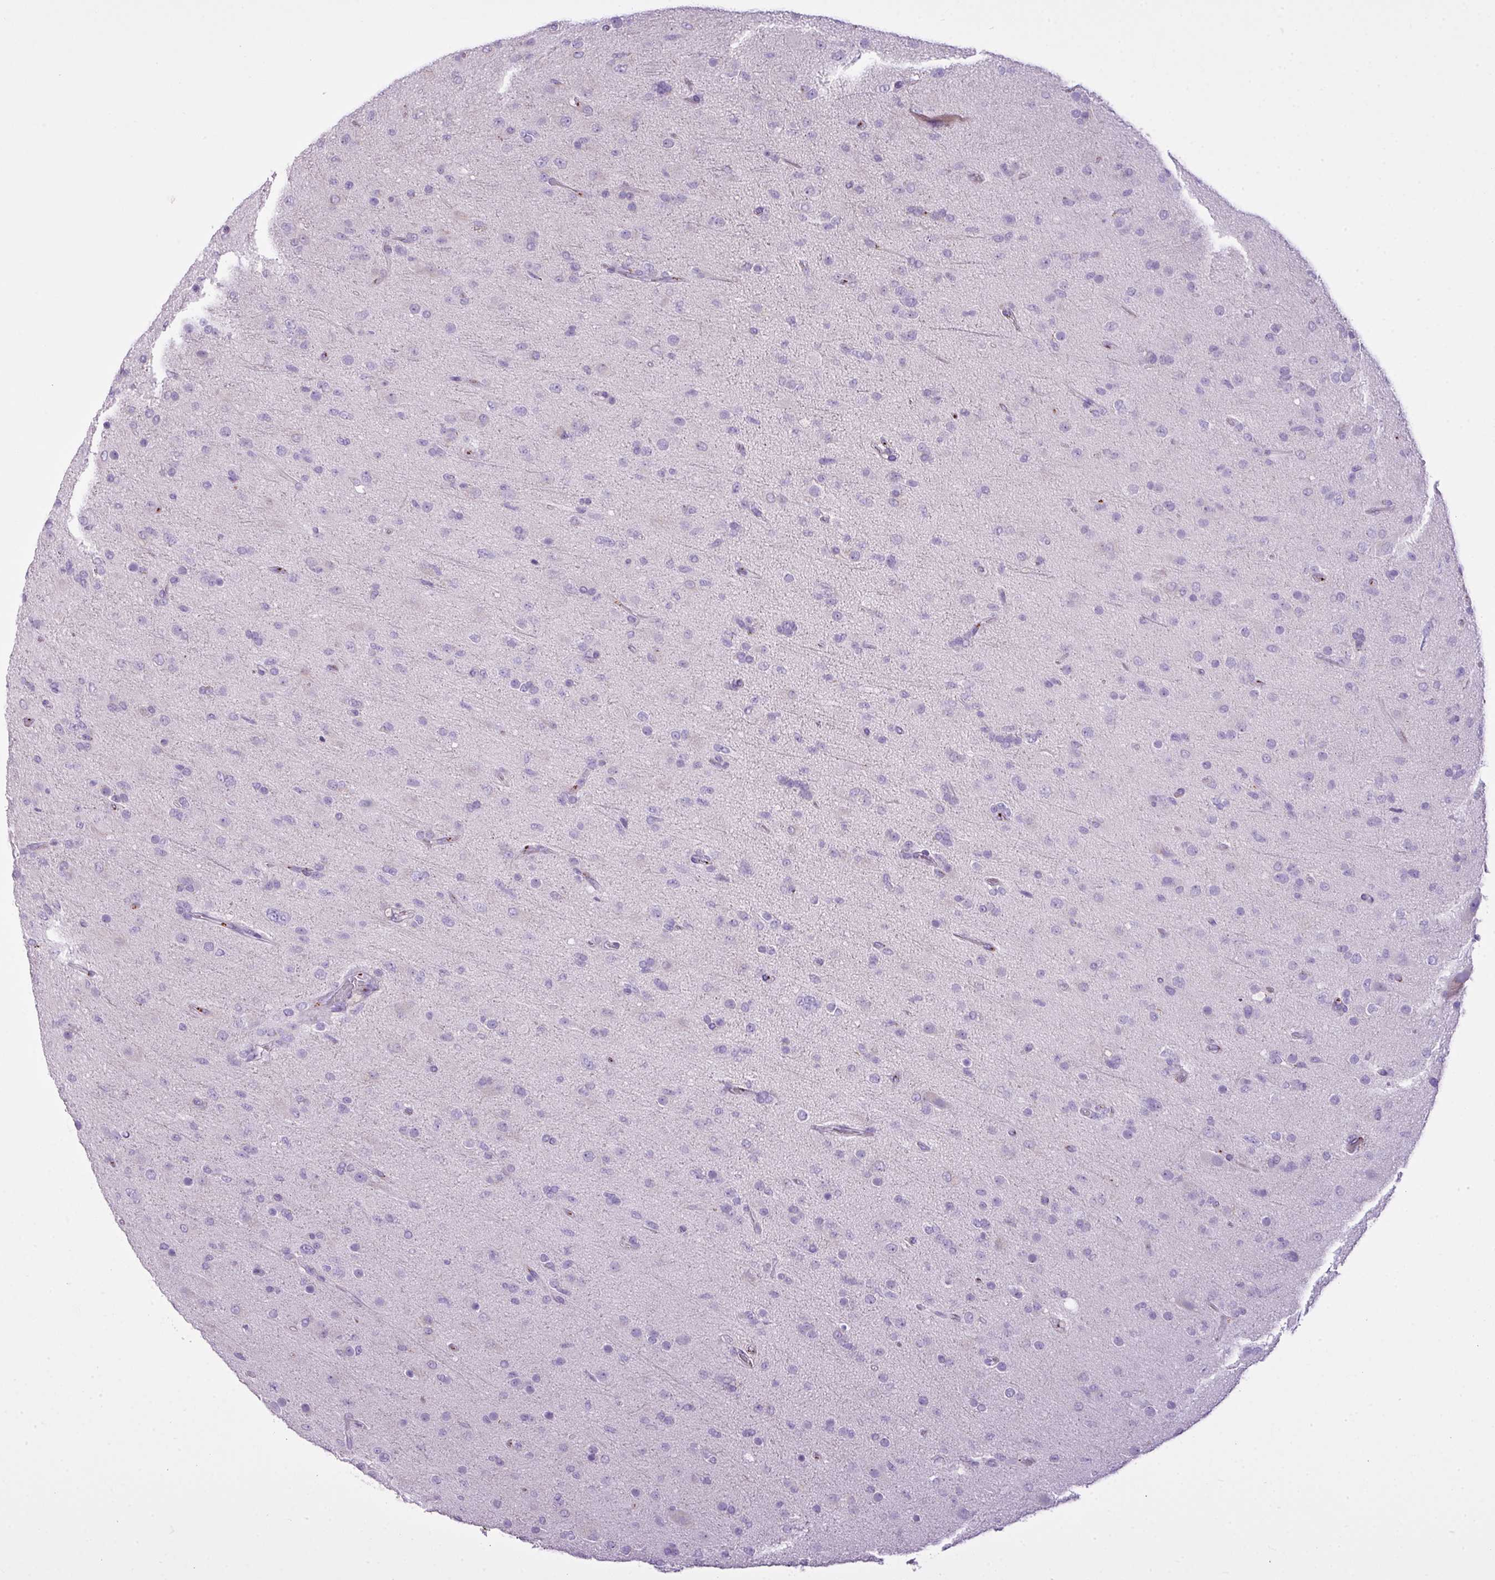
{"staining": {"intensity": "negative", "quantity": "none", "location": "none"}, "tissue": "glioma", "cell_type": "Tumor cells", "image_type": "cancer", "snomed": [{"axis": "morphology", "description": "Glioma, malignant, Low grade"}, {"axis": "topography", "description": "Brain"}], "caption": "Immunohistochemistry histopathology image of glioma stained for a protein (brown), which demonstrates no positivity in tumor cells.", "gene": "FAM43A", "patient": {"sex": "male", "age": 65}}